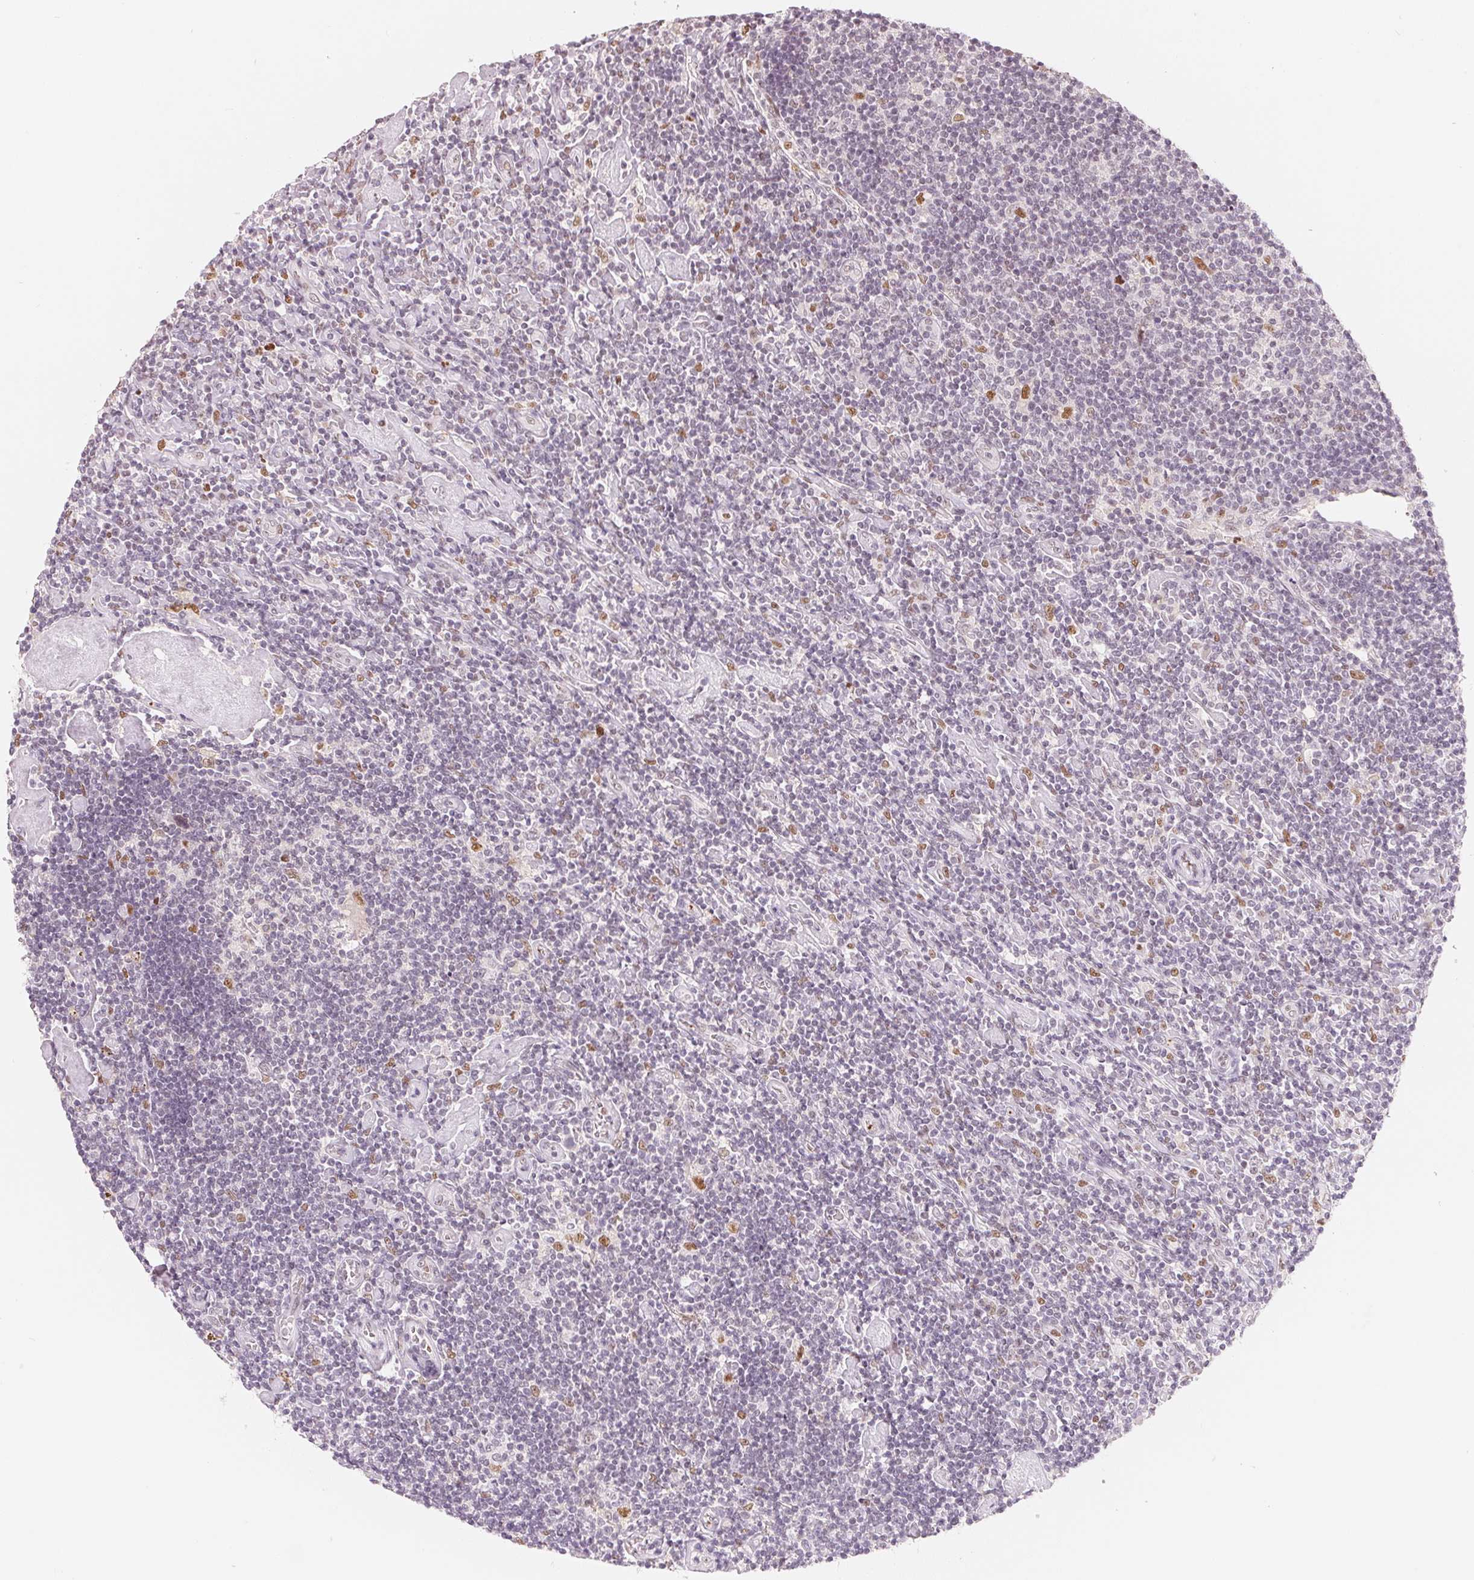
{"staining": {"intensity": "negative", "quantity": "none", "location": "none"}, "tissue": "lymphoma", "cell_type": "Tumor cells", "image_type": "cancer", "snomed": [{"axis": "morphology", "description": "Hodgkin's disease, NOS"}, {"axis": "topography", "description": "Lymph node"}], "caption": "Lymphoma was stained to show a protein in brown. There is no significant positivity in tumor cells.", "gene": "ARHGAP22", "patient": {"sex": "male", "age": 40}}